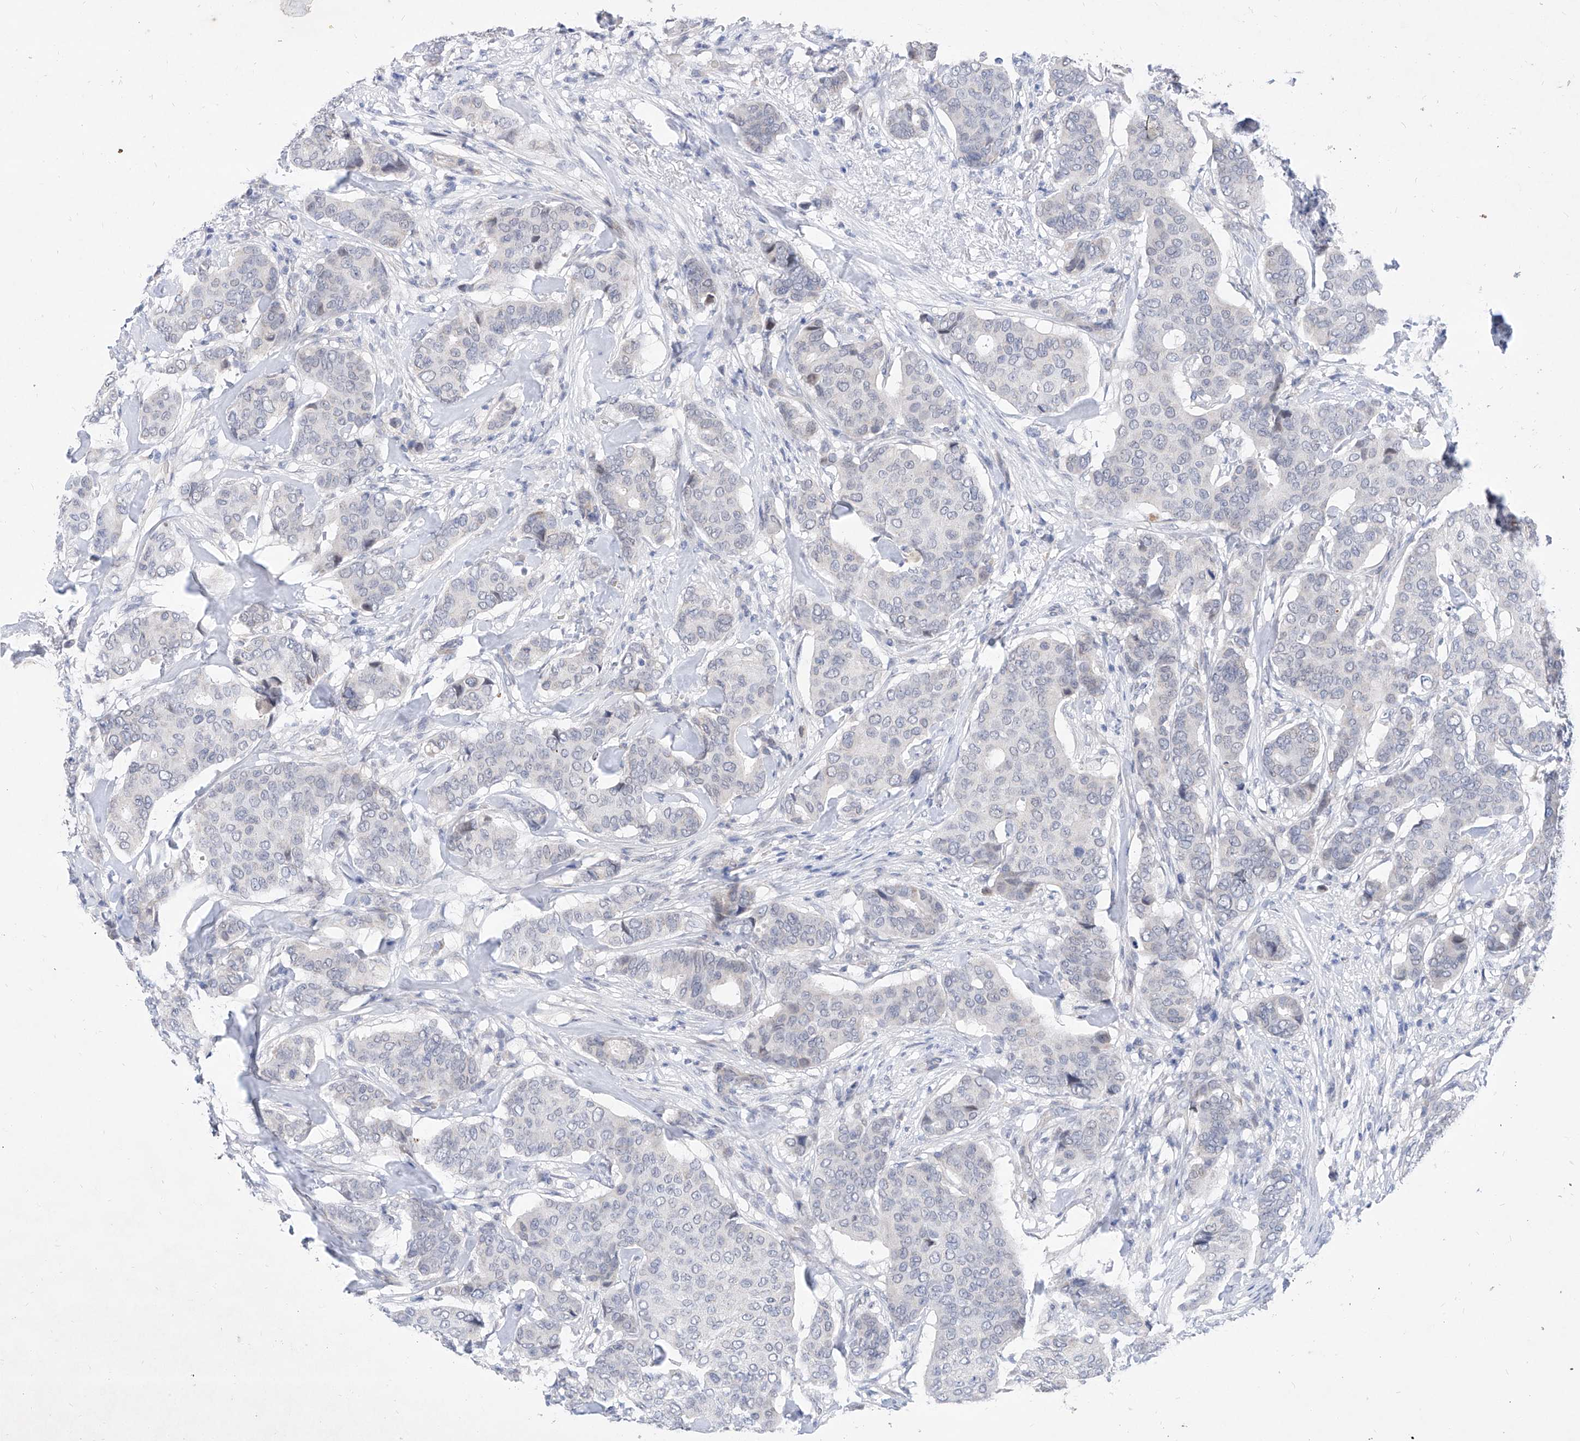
{"staining": {"intensity": "negative", "quantity": "none", "location": "none"}, "tissue": "breast cancer", "cell_type": "Tumor cells", "image_type": "cancer", "snomed": [{"axis": "morphology", "description": "Duct carcinoma"}, {"axis": "topography", "description": "Breast"}], "caption": "High power microscopy photomicrograph of an immunohistochemistry micrograph of breast cancer (intraductal carcinoma), revealing no significant staining in tumor cells.", "gene": "BPTF", "patient": {"sex": "female", "age": 75}}